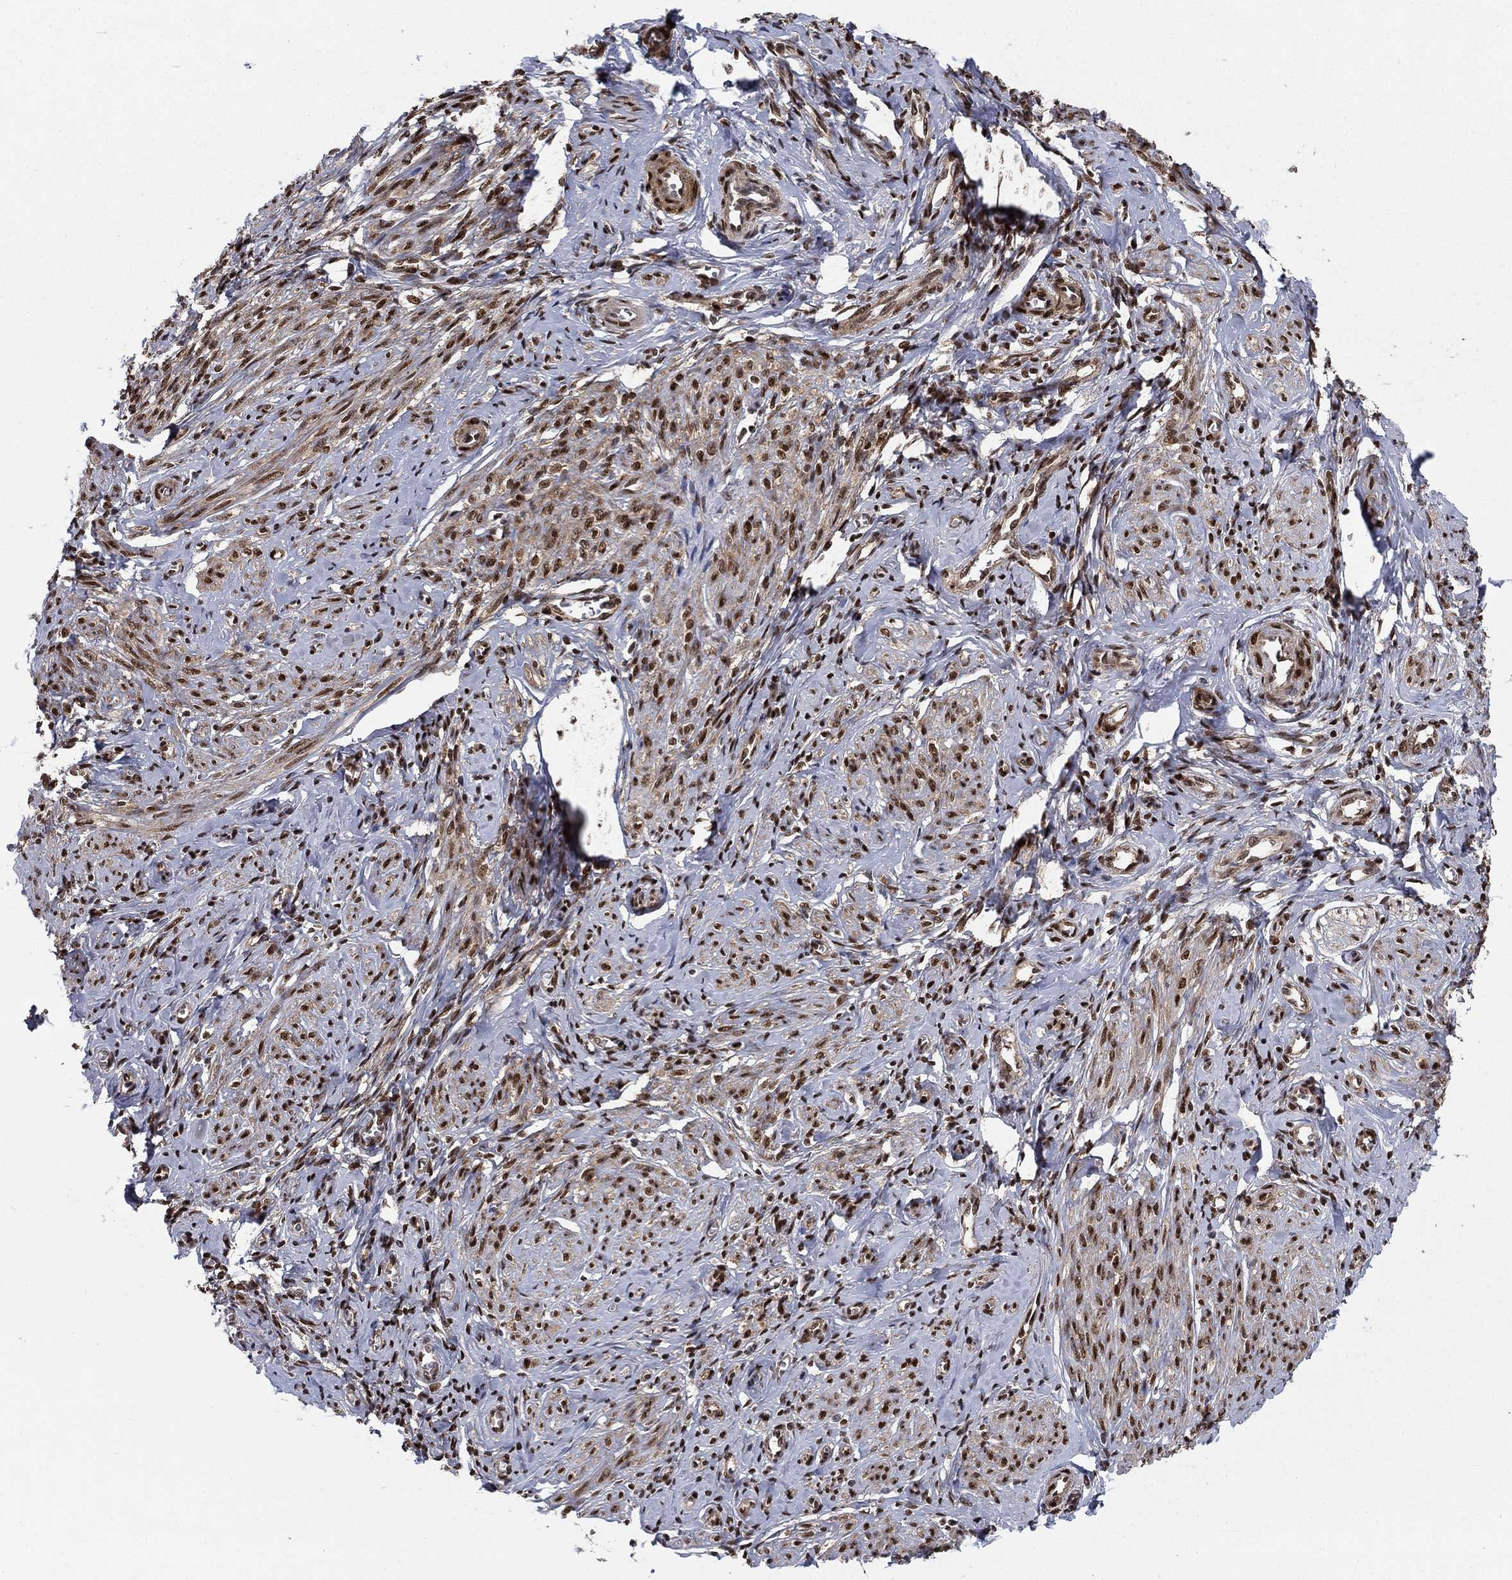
{"staining": {"intensity": "strong", "quantity": "25%-75%", "location": "nuclear"}, "tissue": "endometrium", "cell_type": "Cells in endometrial stroma", "image_type": "normal", "snomed": [{"axis": "morphology", "description": "Normal tissue, NOS"}, {"axis": "topography", "description": "Cervix"}, {"axis": "topography", "description": "Endometrium"}], "caption": "Human endometrium stained with a brown dye shows strong nuclear positive expression in about 25%-75% of cells in endometrial stroma.", "gene": "FKBP4", "patient": {"sex": "female", "age": 37}}